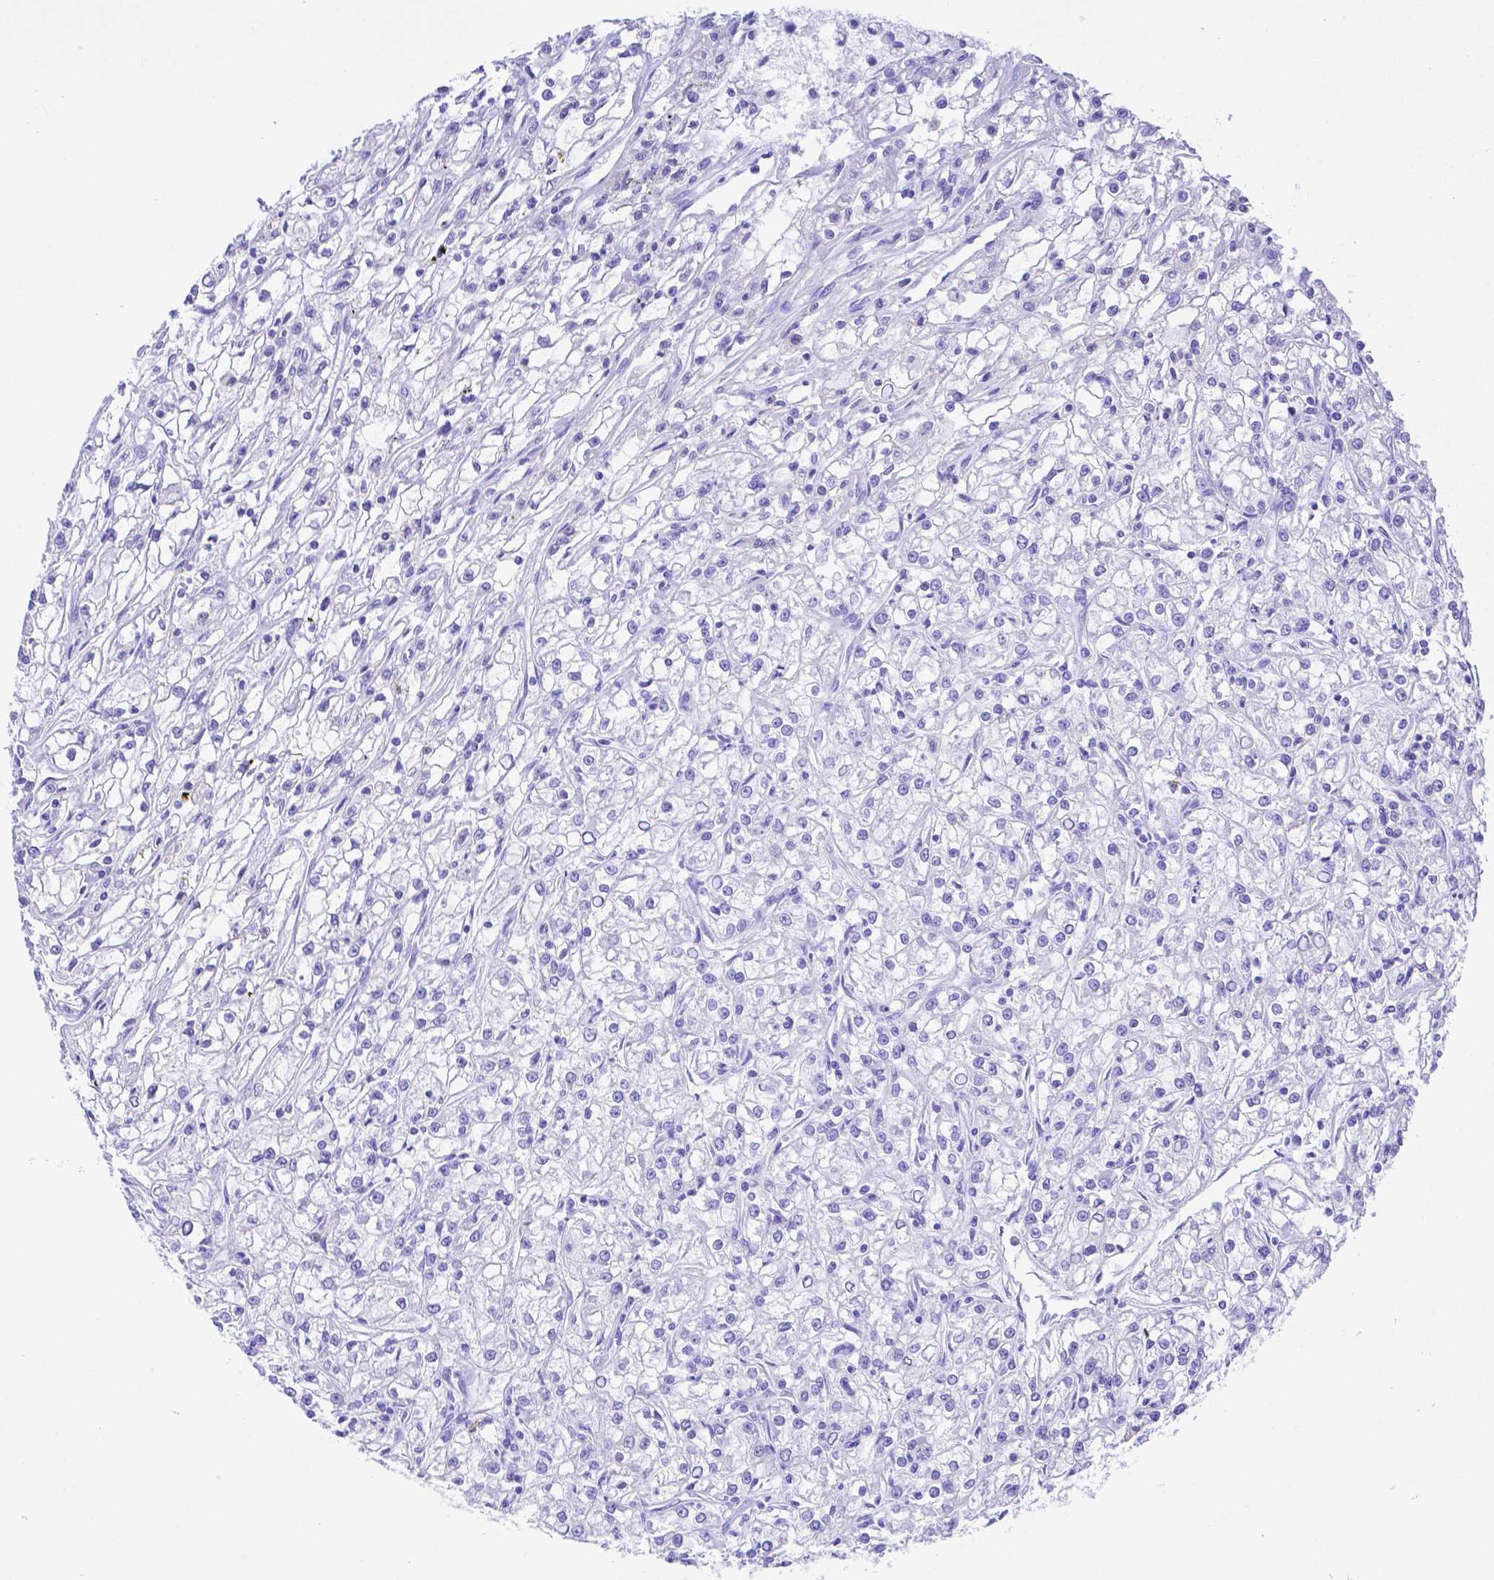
{"staining": {"intensity": "negative", "quantity": "none", "location": "none"}, "tissue": "renal cancer", "cell_type": "Tumor cells", "image_type": "cancer", "snomed": [{"axis": "morphology", "description": "Adenocarcinoma, NOS"}, {"axis": "topography", "description": "Kidney"}], "caption": "Immunohistochemical staining of human renal cancer demonstrates no significant expression in tumor cells. (Stains: DAB IHC with hematoxylin counter stain, Microscopy: brightfield microscopy at high magnification).", "gene": "SMR3A", "patient": {"sex": "female", "age": 59}}